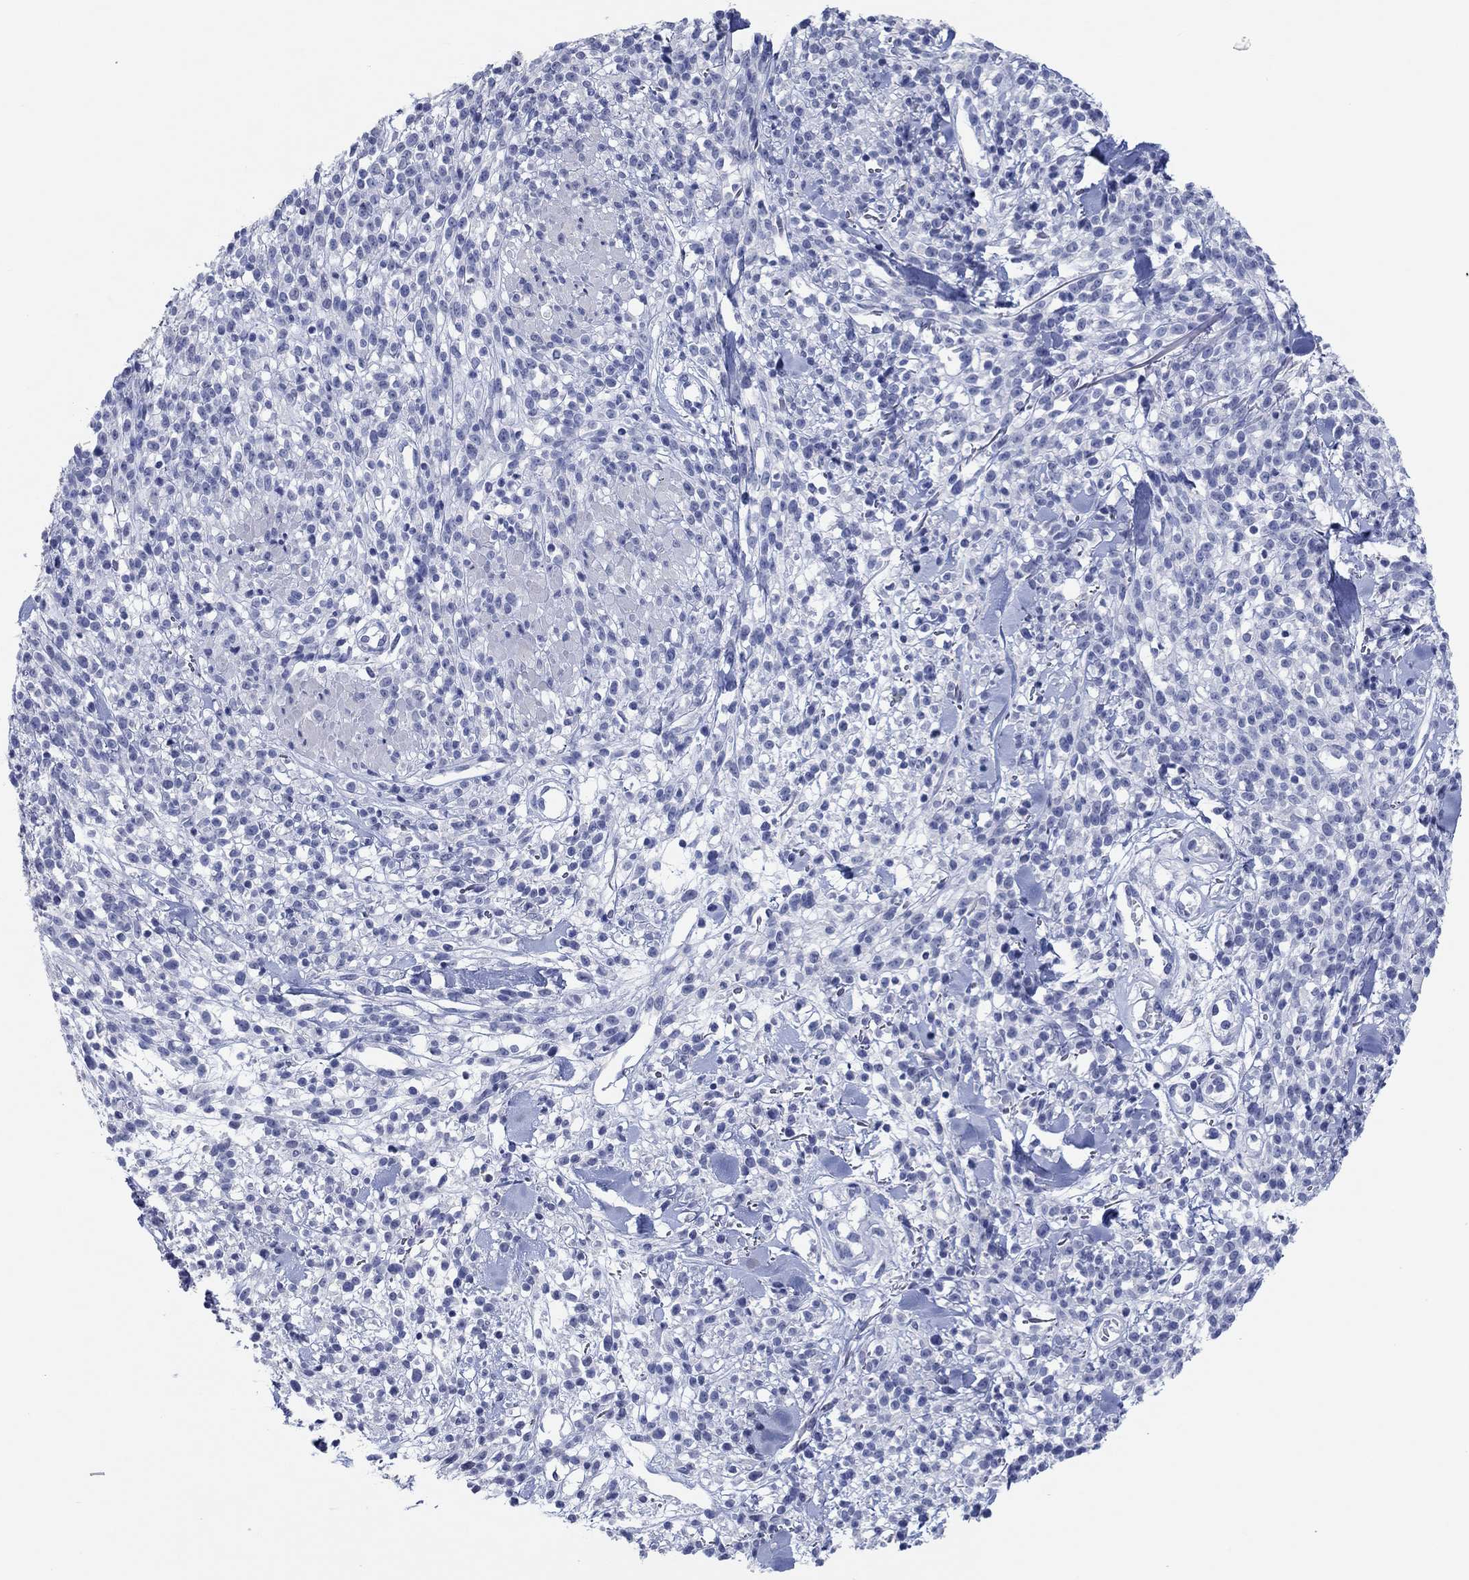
{"staining": {"intensity": "negative", "quantity": "none", "location": "none"}, "tissue": "melanoma", "cell_type": "Tumor cells", "image_type": "cancer", "snomed": [{"axis": "morphology", "description": "Malignant melanoma, NOS"}, {"axis": "topography", "description": "Skin"}, {"axis": "topography", "description": "Skin of trunk"}], "caption": "Immunohistochemical staining of melanoma exhibits no significant expression in tumor cells.", "gene": "POU5F1", "patient": {"sex": "male", "age": 74}}